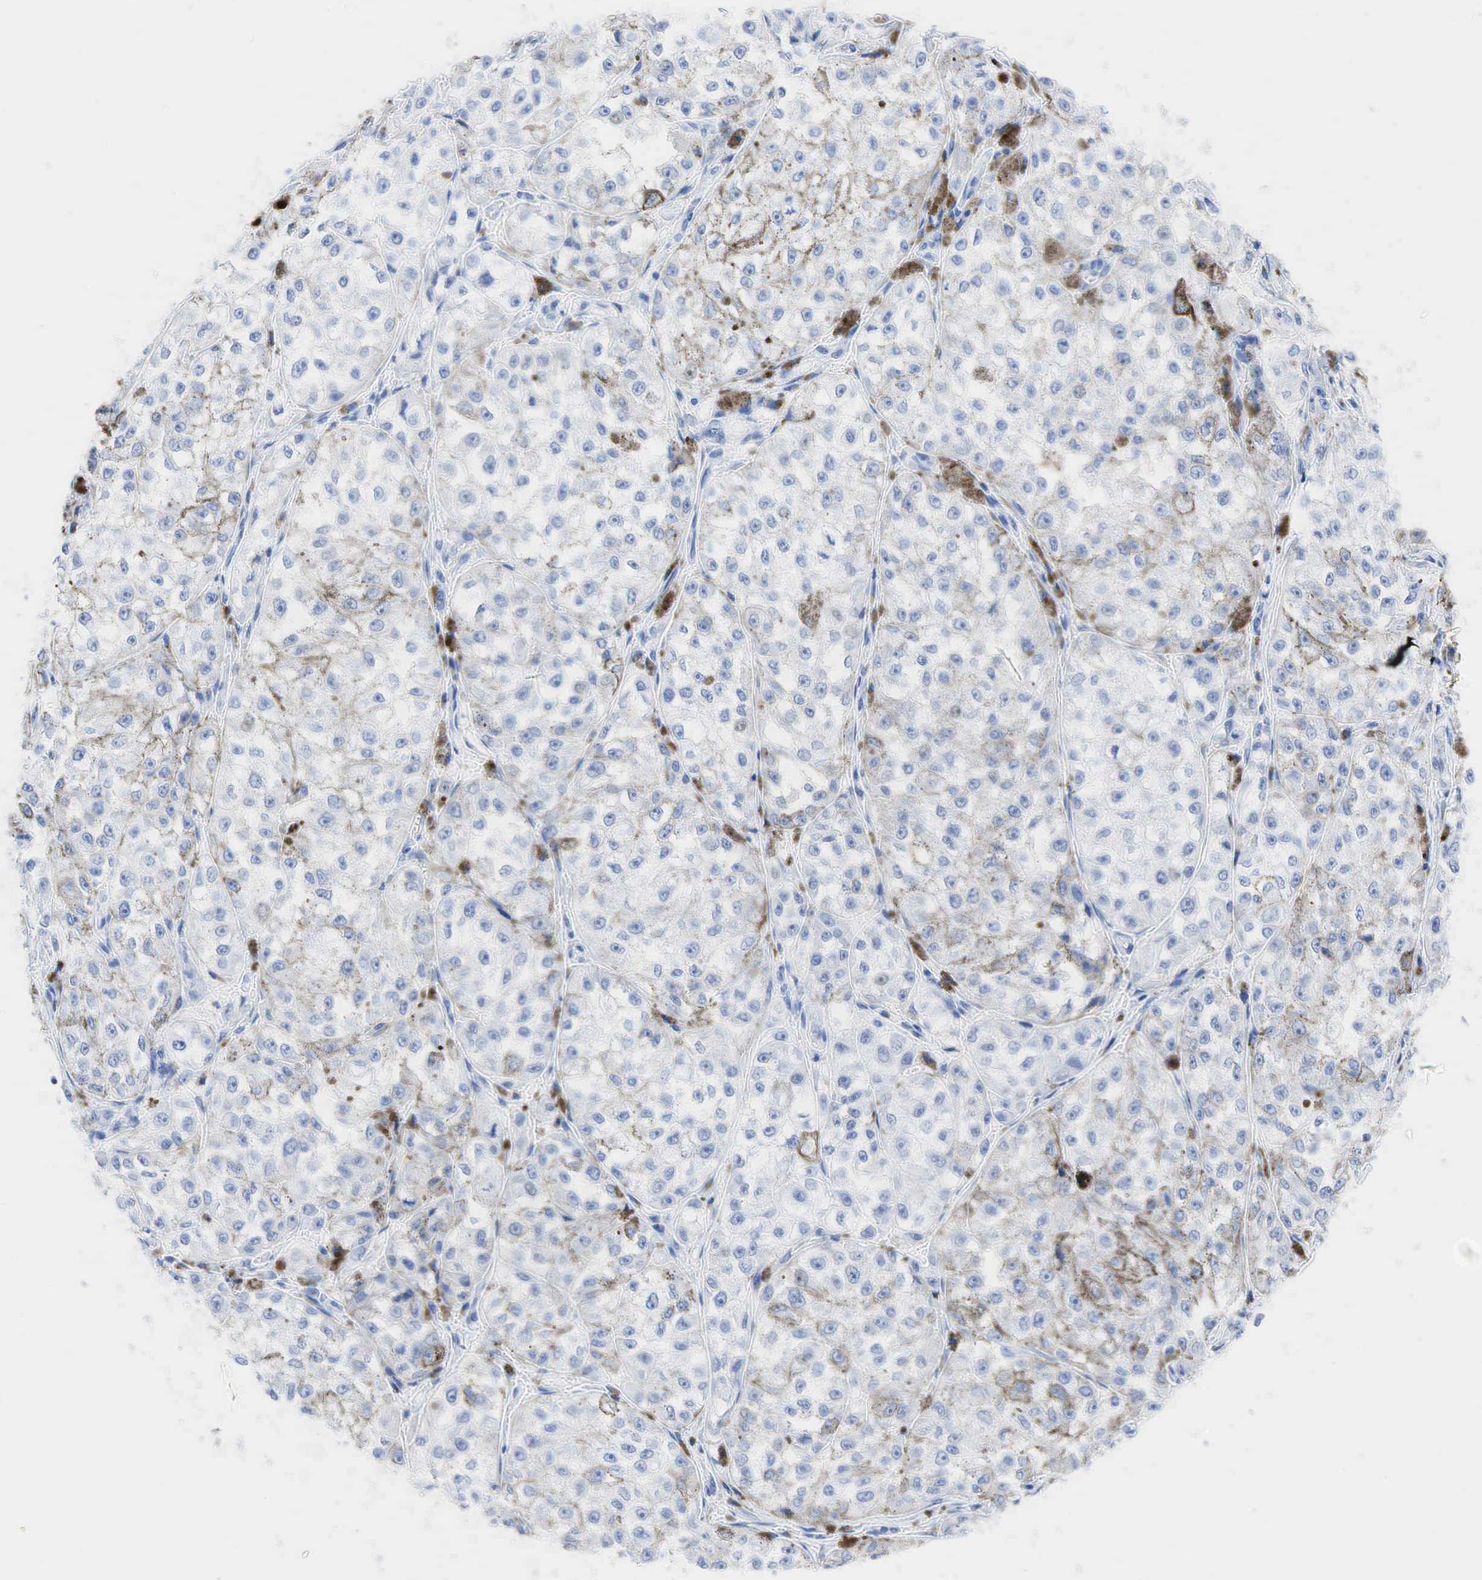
{"staining": {"intensity": "negative", "quantity": "none", "location": "none"}, "tissue": "melanoma", "cell_type": "Tumor cells", "image_type": "cancer", "snomed": [{"axis": "morphology", "description": "Malignant melanoma, NOS"}, {"axis": "topography", "description": "Skin"}], "caption": "Melanoma was stained to show a protein in brown. There is no significant staining in tumor cells. (Immunohistochemistry, brightfield microscopy, high magnification).", "gene": "INHA", "patient": {"sex": "male", "age": 67}}